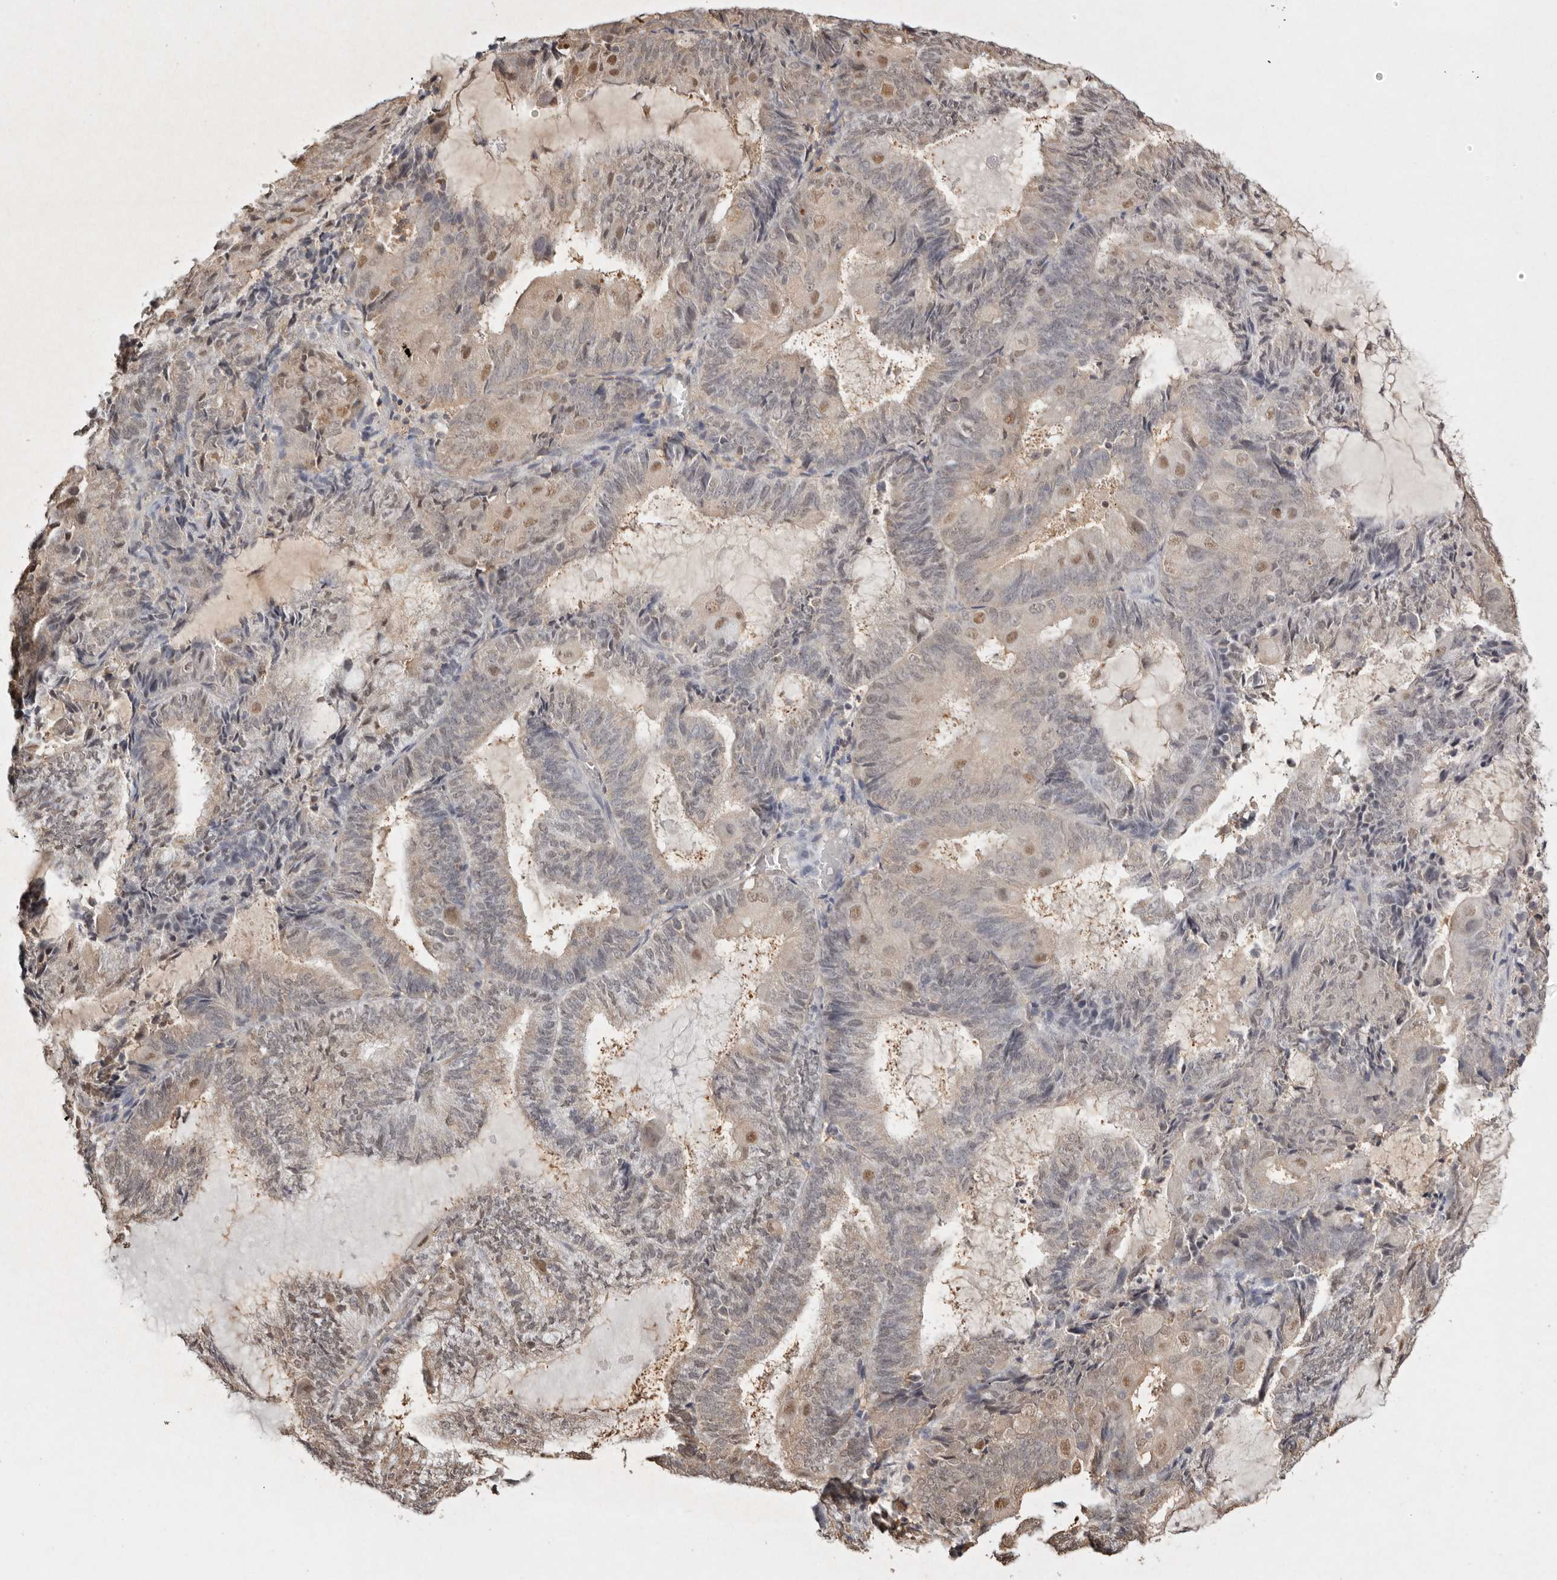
{"staining": {"intensity": "moderate", "quantity": "25%-75%", "location": "nuclear"}, "tissue": "endometrial cancer", "cell_type": "Tumor cells", "image_type": "cancer", "snomed": [{"axis": "morphology", "description": "Adenocarcinoma, NOS"}, {"axis": "topography", "description": "Endometrium"}], "caption": "The immunohistochemical stain shows moderate nuclear expression in tumor cells of endometrial cancer (adenocarcinoma) tissue.", "gene": "PSMA5", "patient": {"sex": "female", "age": 81}}